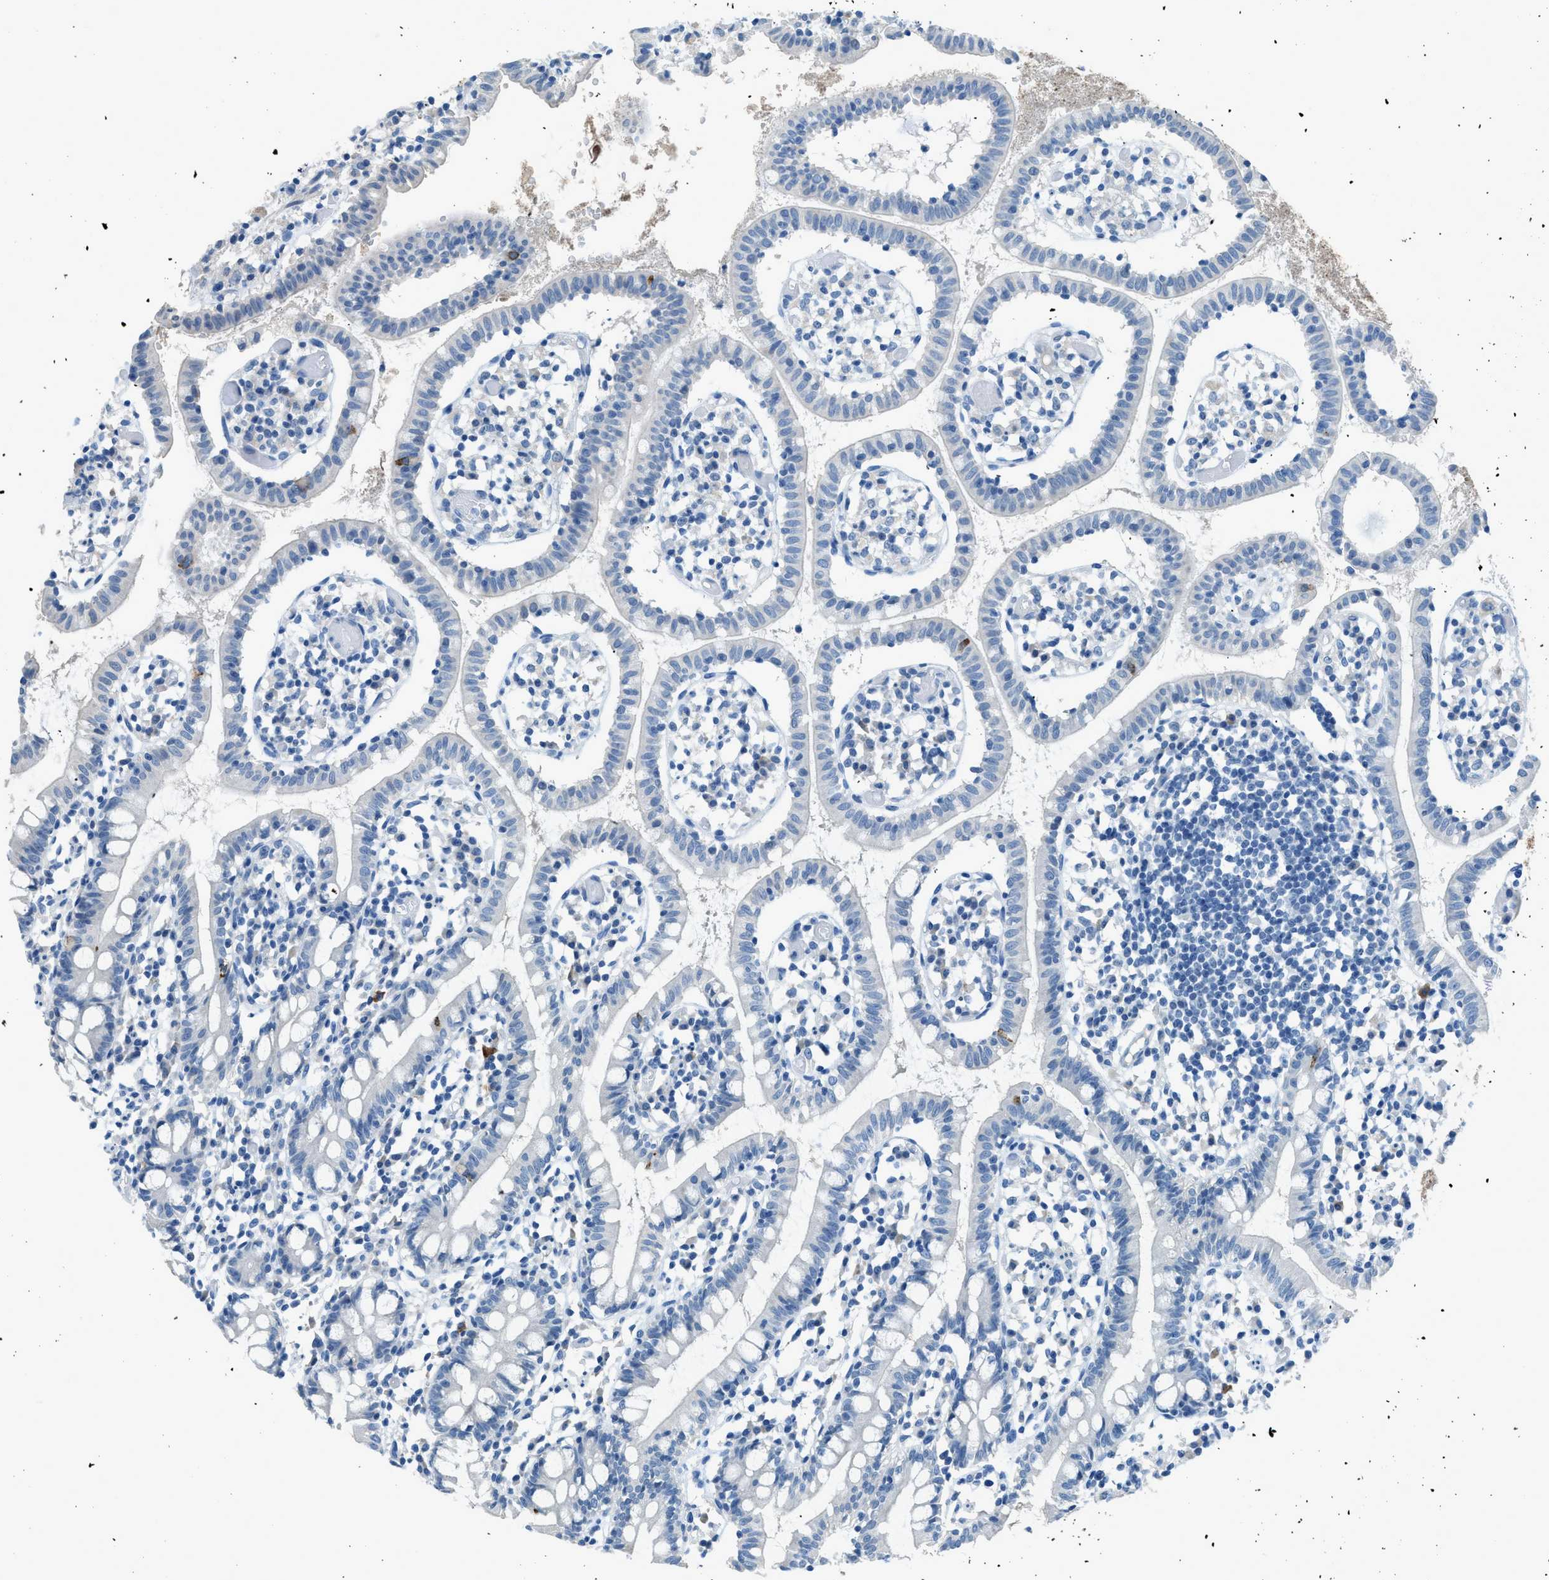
{"staining": {"intensity": "negative", "quantity": "none", "location": "none"}, "tissue": "small intestine", "cell_type": "Glandular cells", "image_type": "normal", "snomed": [{"axis": "morphology", "description": "Normal tissue, NOS"}, {"axis": "morphology", "description": "Cystadenocarcinoma, serous, Metastatic site"}, {"axis": "topography", "description": "Small intestine"}], "caption": "Immunohistochemistry of benign small intestine demonstrates no staining in glandular cells. (IHC, brightfield microscopy, high magnification).", "gene": "ACAN", "patient": {"sex": "female", "age": 61}}